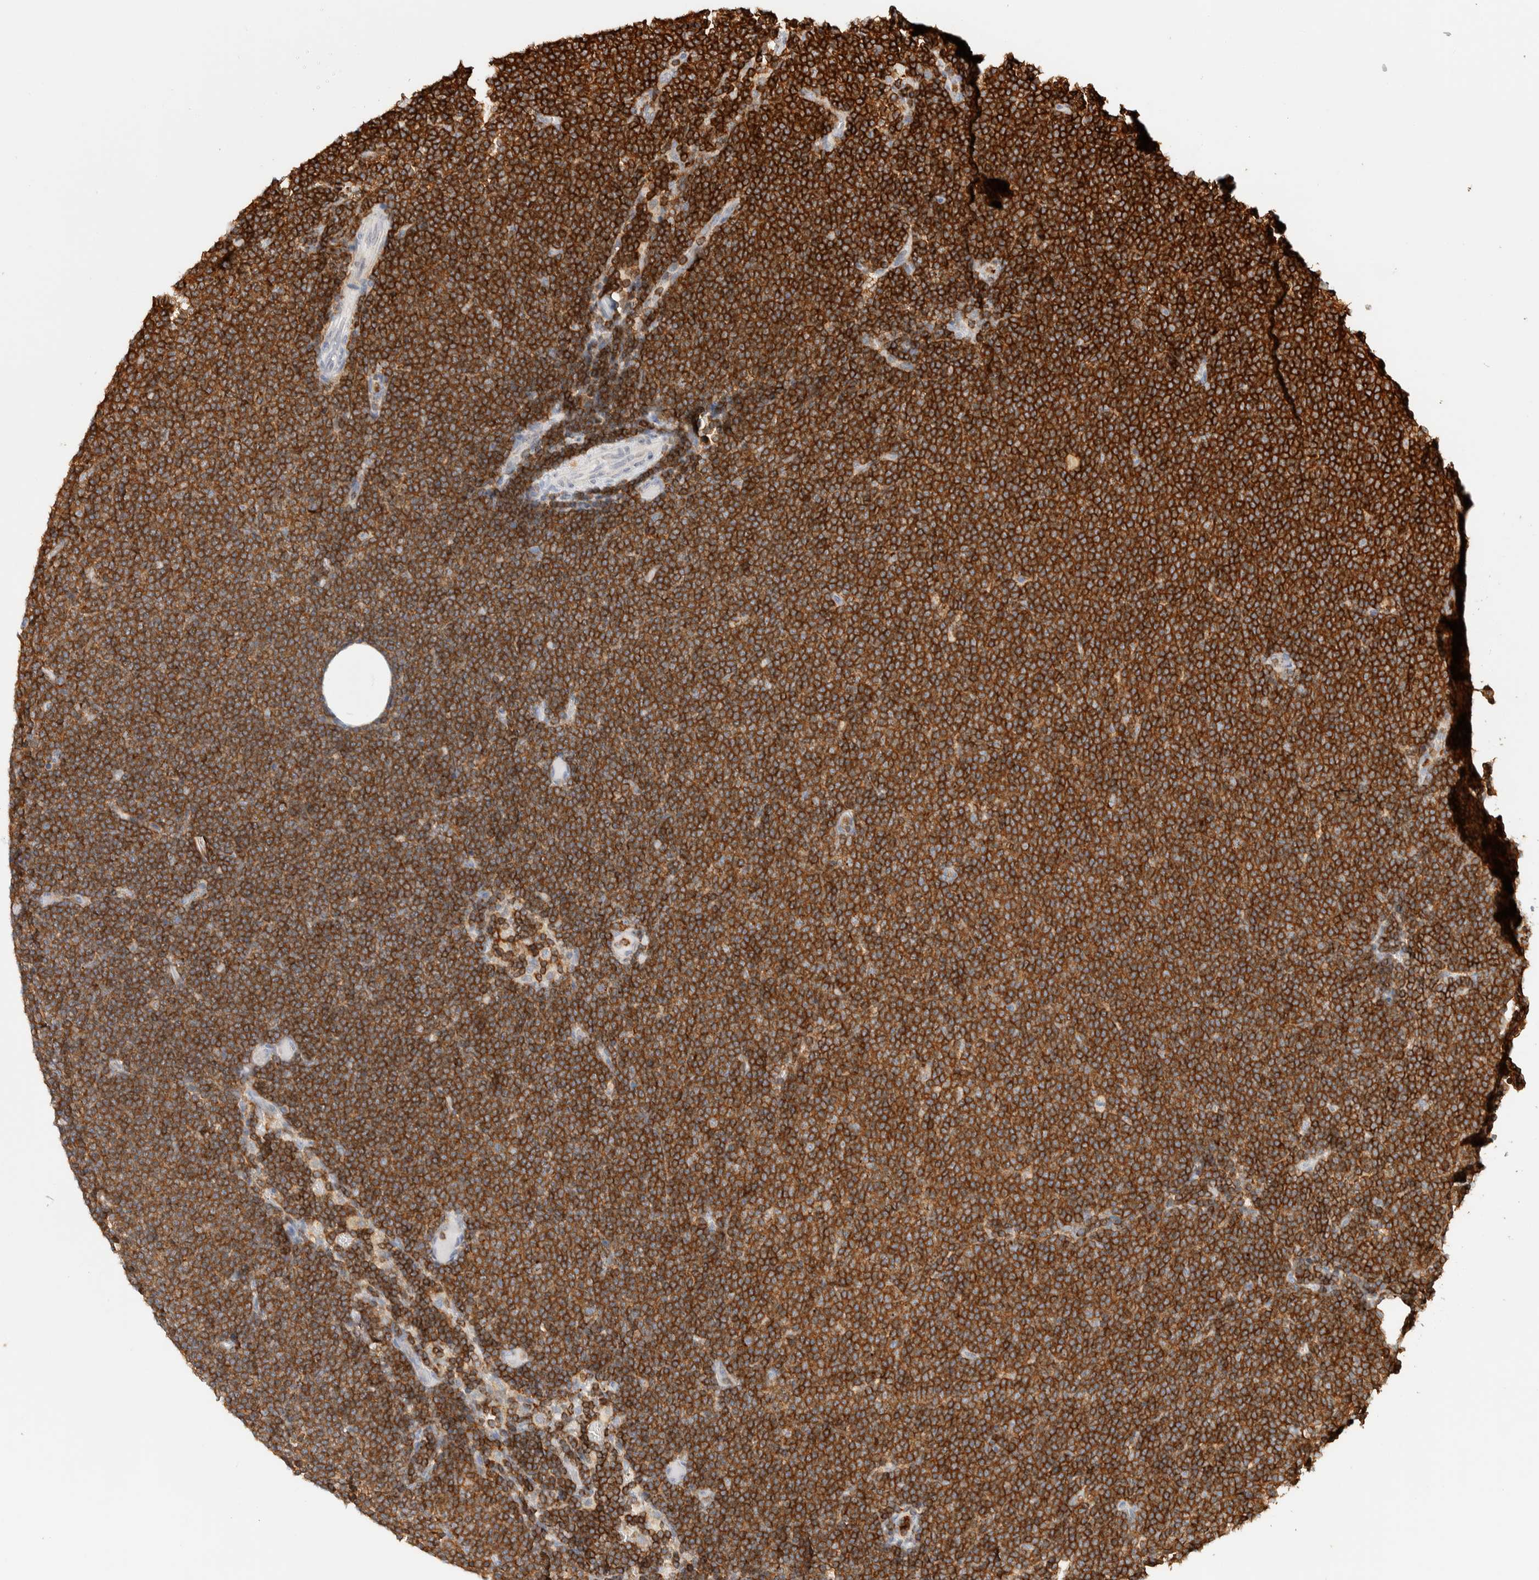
{"staining": {"intensity": "strong", "quantity": ">75%", "location": "cytoplasmic/membranous"}, "tissue": "lymphoma", "cell_type": "Tumor cells", "image_type": "cancer", "snomed": [{"axis": "morphology", "description": "Malignant lymphoma, non-Hodgkin's type, Low grade"}, {"axis": "topography", "description": "Lymph node"}], "caption": "Immunohistochemistry (IHC) of low-grade malignant lymphoma, non-Hodgkin's type demonstrates high levels of strong cytoplasmic/membranous positivity in about >75% of tumor cells.", "gene": "RUNDC1", "patient": {"sex": "female", "age": 53}}